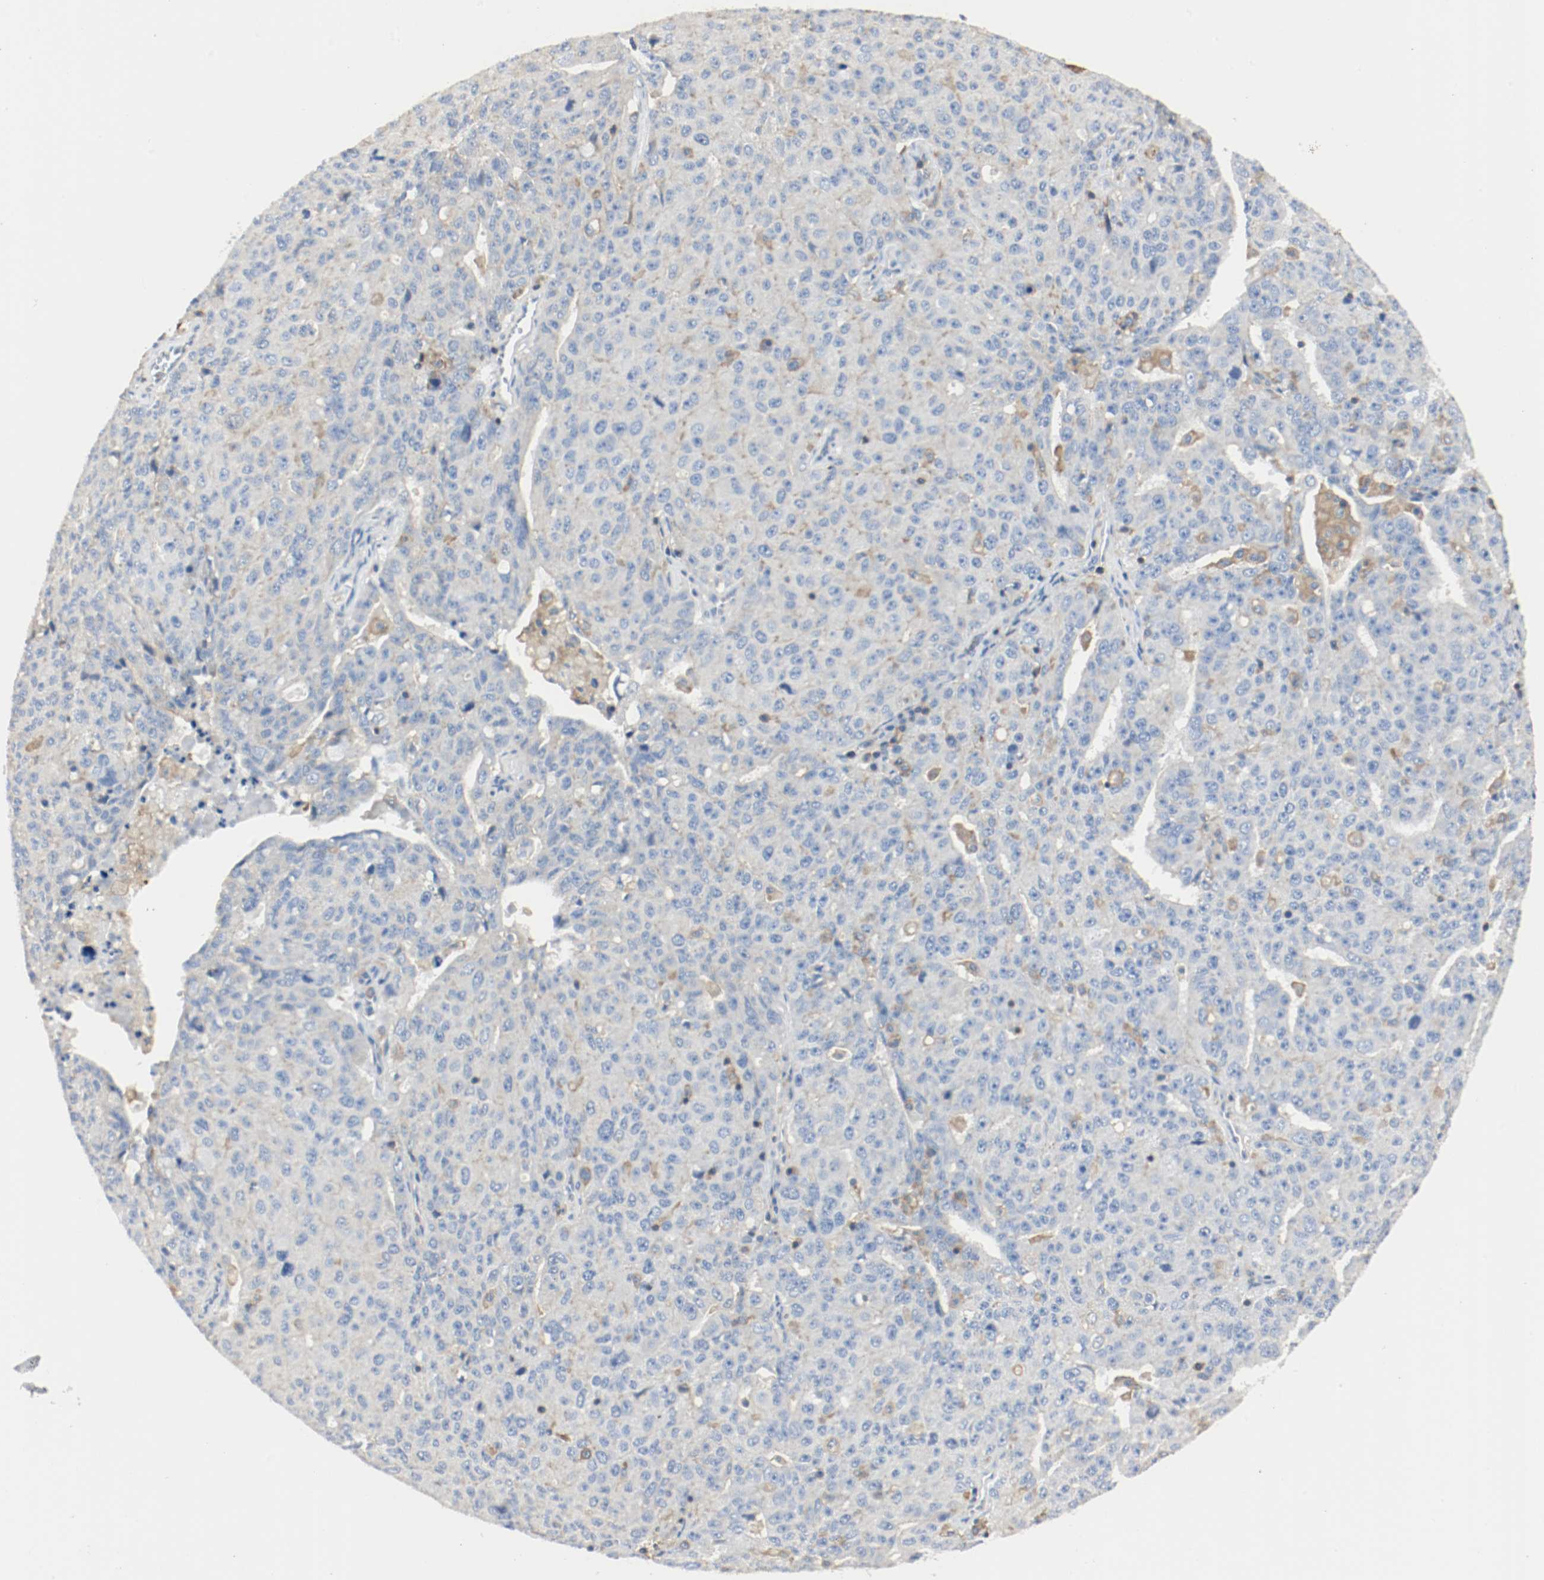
{"staining": {"intensity": "weak", "quantity": "25%-75%", "location": "cytoplasmic/membranous"}, "tissue": "ovarian cancer", "cell_type": "Tumor cells", "image_type": "cancer", "snomed": [{"axis": "morphology", "description": "Carcinoma, endometroid"}, {"axis": "topography", "description": "Ovary"}], "caption": "Protein analysis of ovarian cancer tissue reveals weak cytoplasmic/membranous positivity in approximately 25%-75% of tumor cells.", "gene": "ARPC1B", "patient": {"sex": "female", "age": 62}}